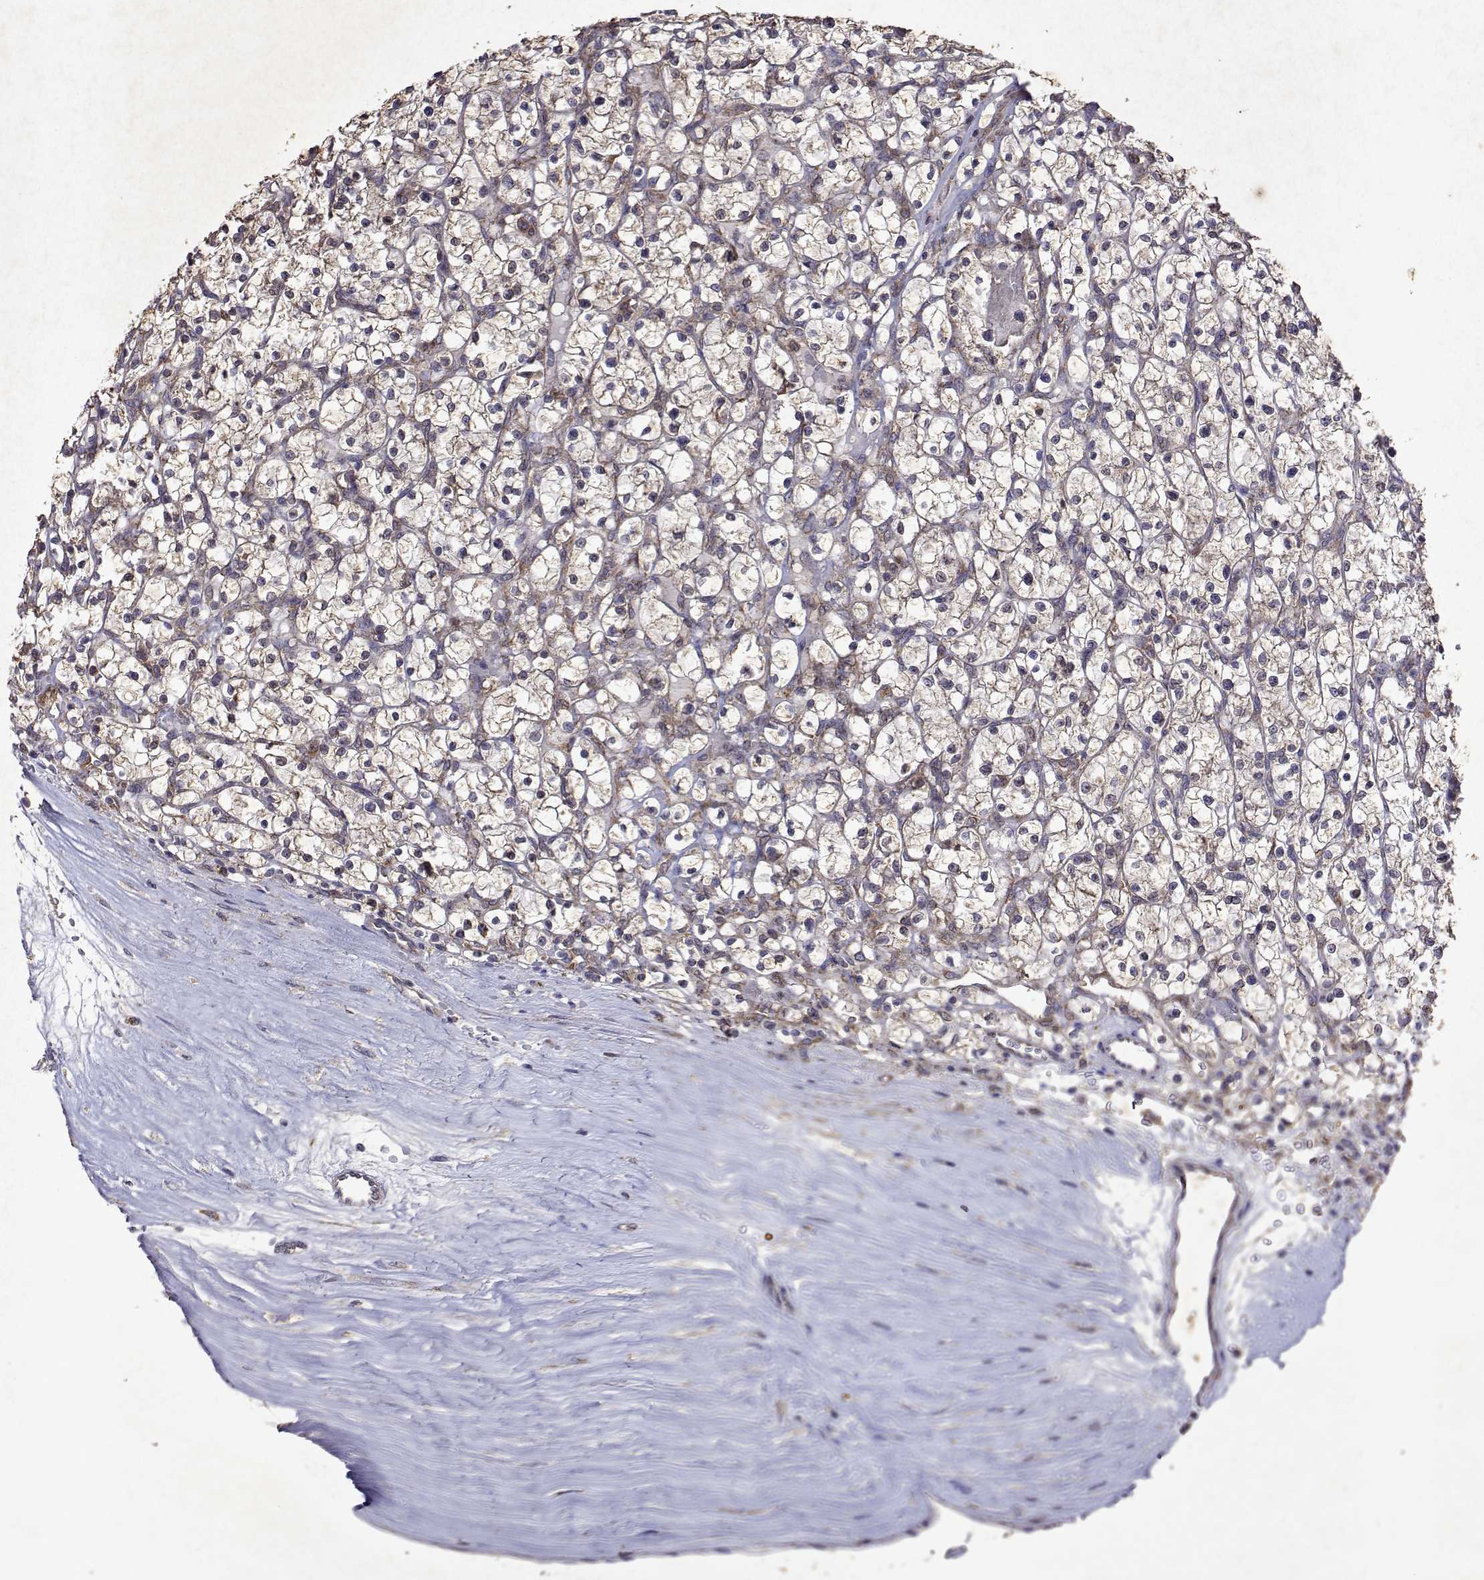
{"staining": {"intensity": "negative", "quantity": "none", "location": "none"}, "tissue": "renal cancer", "cell_type": "Tumor cells", "image_type": "cancer", "snomed": [{"axis": "morphology", "description": "Adenocarcinoma, NOS"}, {"axis": "topography", "description": "Kidney"}], "caption": "Immunohistochemical staining of human renal adenocarcinoma demonstrates no significant positivity in tumor cells.", "gene": "TARBP2", "patient": {"sex": "female", "age": 64}}